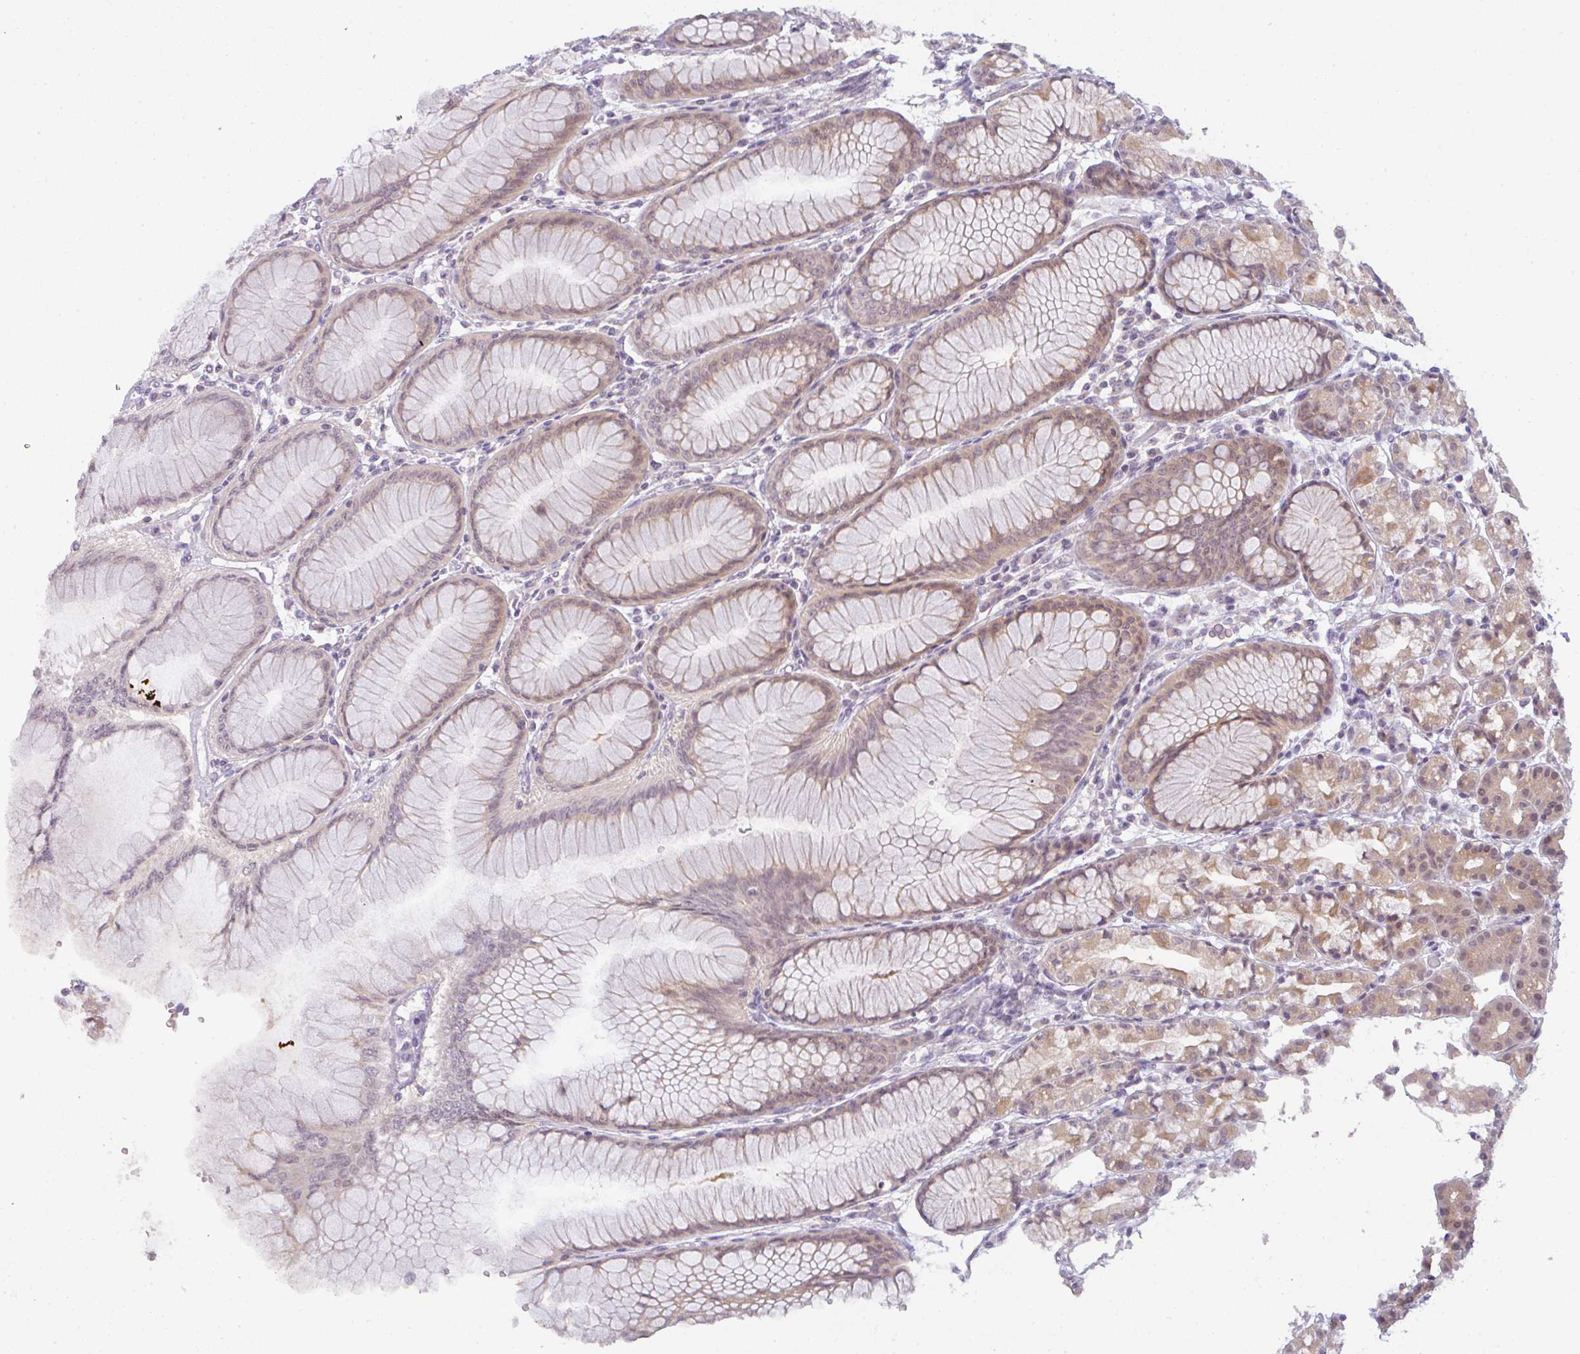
{"staining": {"intensity": "weak", "quantity": "25%-75%", "location": "cytoplasmic/membranous,nuclear"}, "tissue": "stomach", "cell_type": "Glandular cells", "image_type": "normal", "snomed": [{"axis": "morphology", "description": "Normal tissue, NOS"}, {"axis": "topography", "description": "Stomach"}], "caption": "Immunohistochemical staining of unremarkable stomach demonstrates weak cytoplasmic/membranous,nuclear protein staining in approximately 25%-75% of glandular cells.", "gene": "CSE1L", "patient": {"sex": "female", "age": 57}}